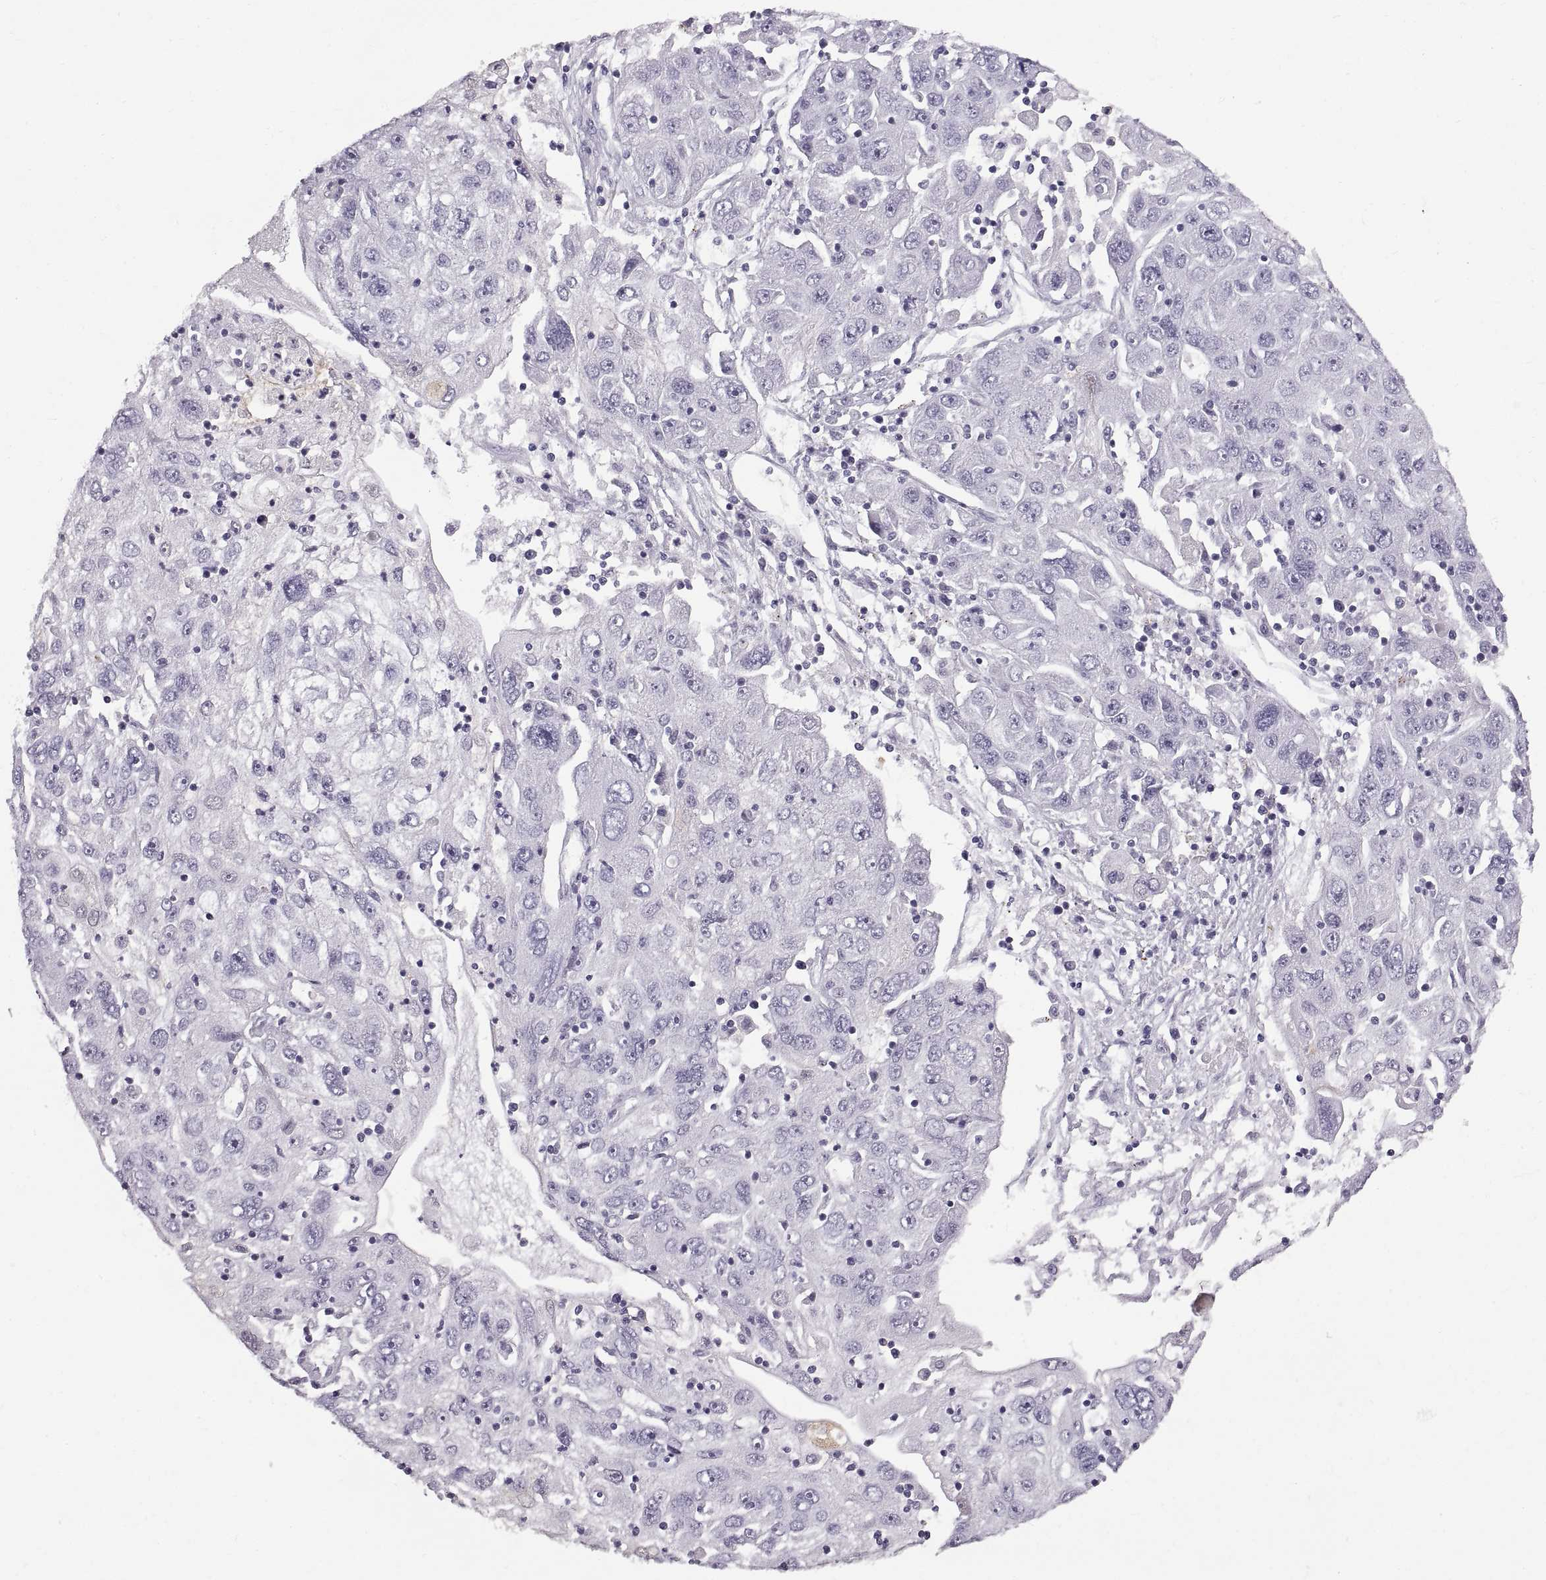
{"staining": {"intensity": "negative", "quantity": "none", "location": "none"}, "tissue": "stomach cancer", "cell_type": "Tumor cells", "image_type": "cancer", "snomed": [{"axis": "morphology", "description": "Adenocarcinoma, NOS"}, {"axis": "topography", "description": "Stomach"}], "caption": "Tumor cells are negative for brown protein staining in stomach cancer. (DAB (3,3'-diaminobenzidine) immunohistochemistry, high magnification).", "gene": "WFDC8", "patient": {"sex": "male", "age": 56}}